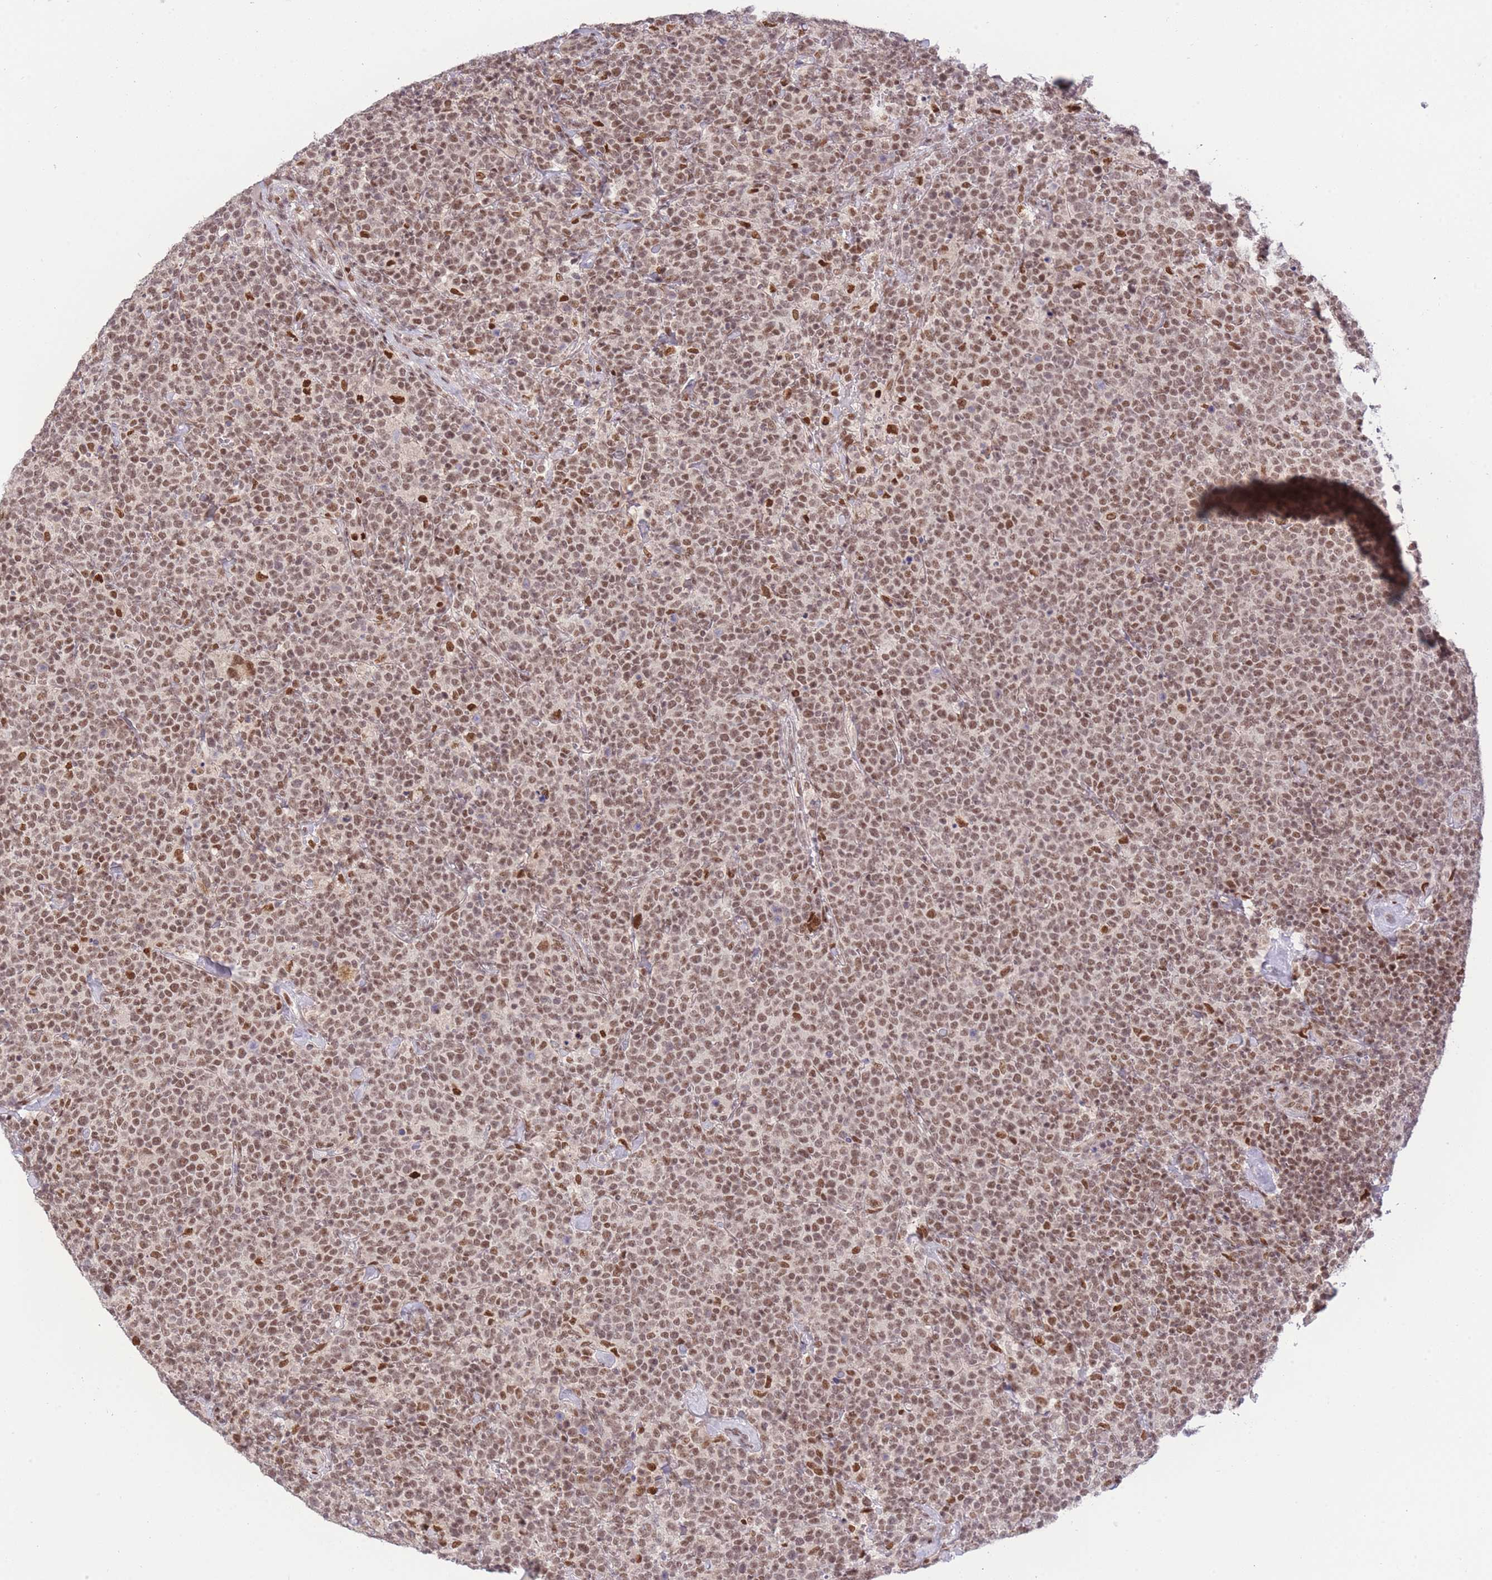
{"staining": {"intensity": "moderate", "quantity": ">75%", "location": "nuclear"}, "tissue": "lymphoma", "cell_type": "Tumor cells", "image_type": "cancer", "snomed": [{"axis": "morphology", "description": "Malignant lymphoma, non-Hodgkin's type, High grade"}, {"axis": "topography", "description": "Lymph node"}], "caption": "There is medium levels of moderate nuclear staining in tumor cells of malignant lymphoma, non-Hodgkin's type (high-grade), as demonstrated by immunohistochemical staining (brown color).", "gene": "CARD8", "patient": {"sex": "male", "age": 61}}